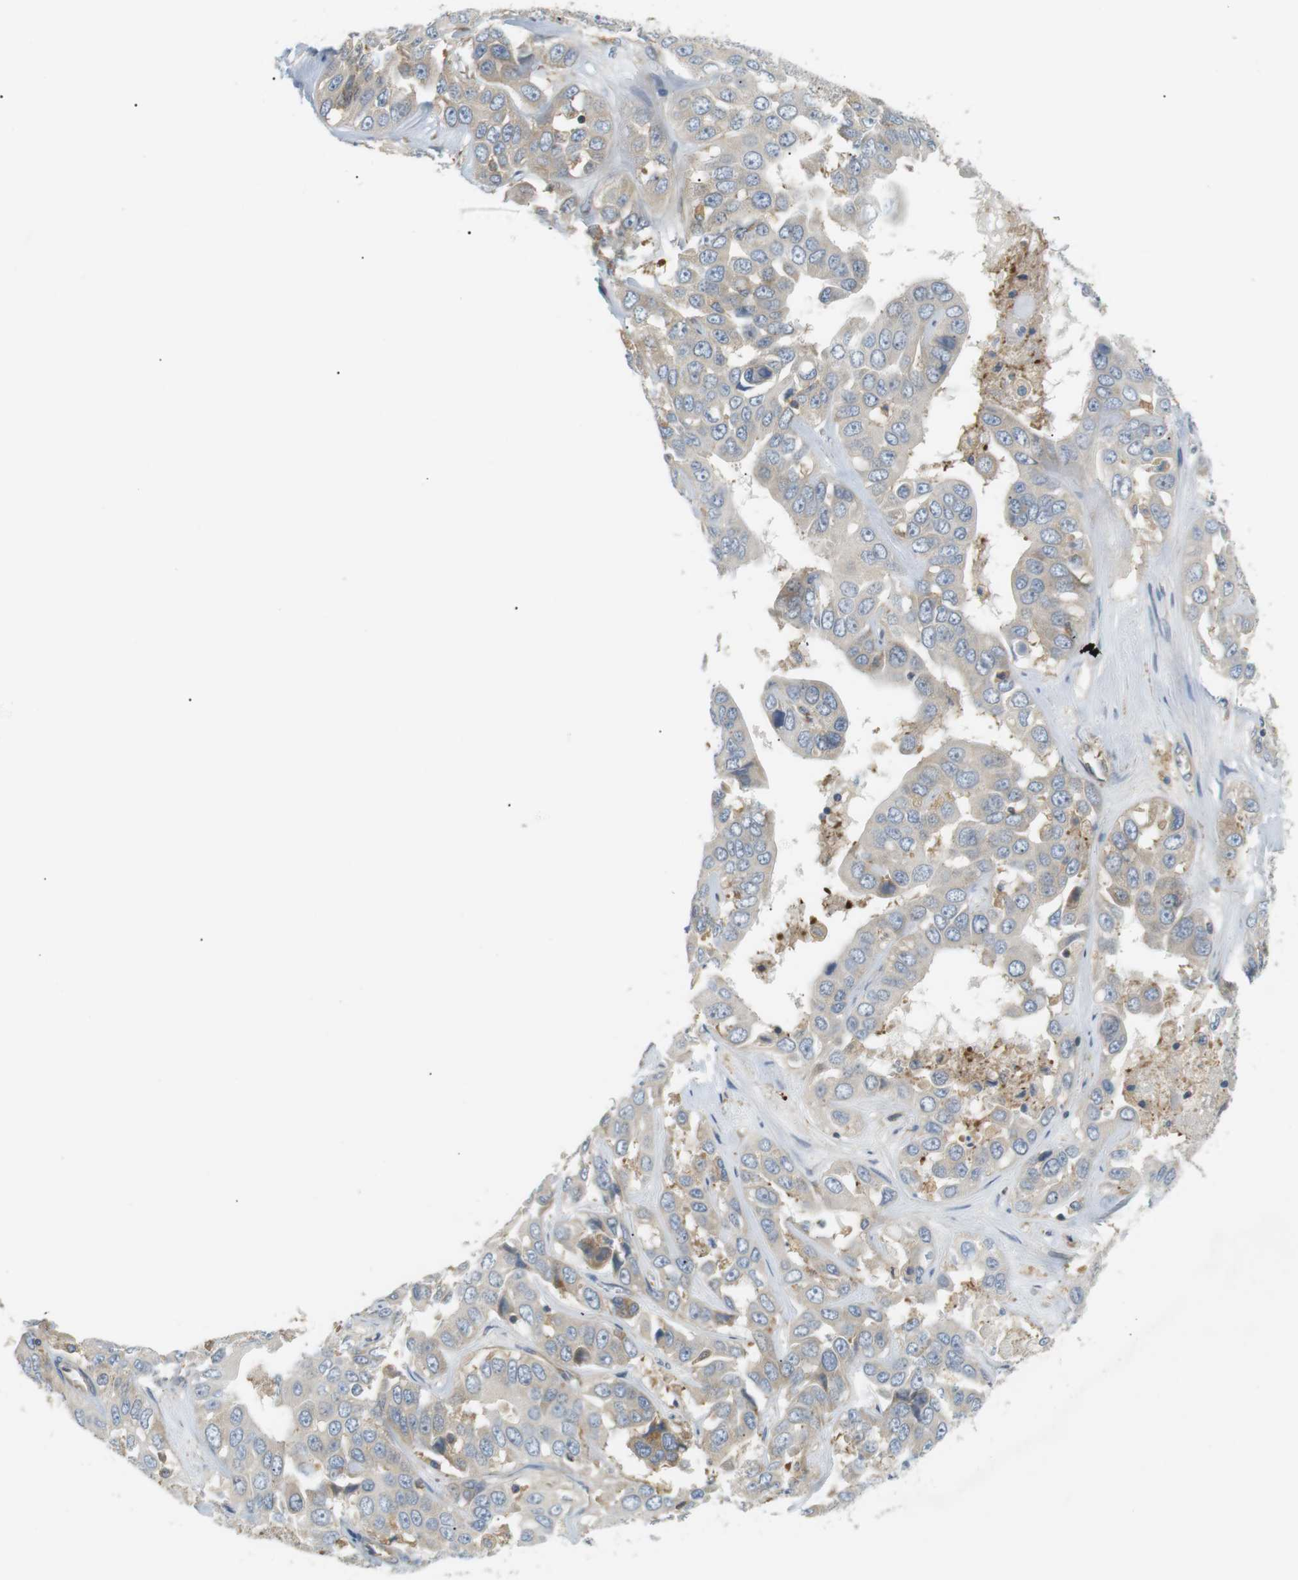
{"staining": {"intensity": "negative", "quantity": "none", "location": "none"}, "tissue": "liver cancer", "cell_type": "Tumor cells", "image_type": "cancer", "snomed": [{"axis": "morphology", "description": "Cholangiocarcinoma"}, {"axis": "topography", "description": "Liver"}], "caption": "There is no significant expression in tumor cells of cholangiocarcinoma (liver).", "gene": "TMEM200A", "patient": {"sex": "female", "age": 52}}